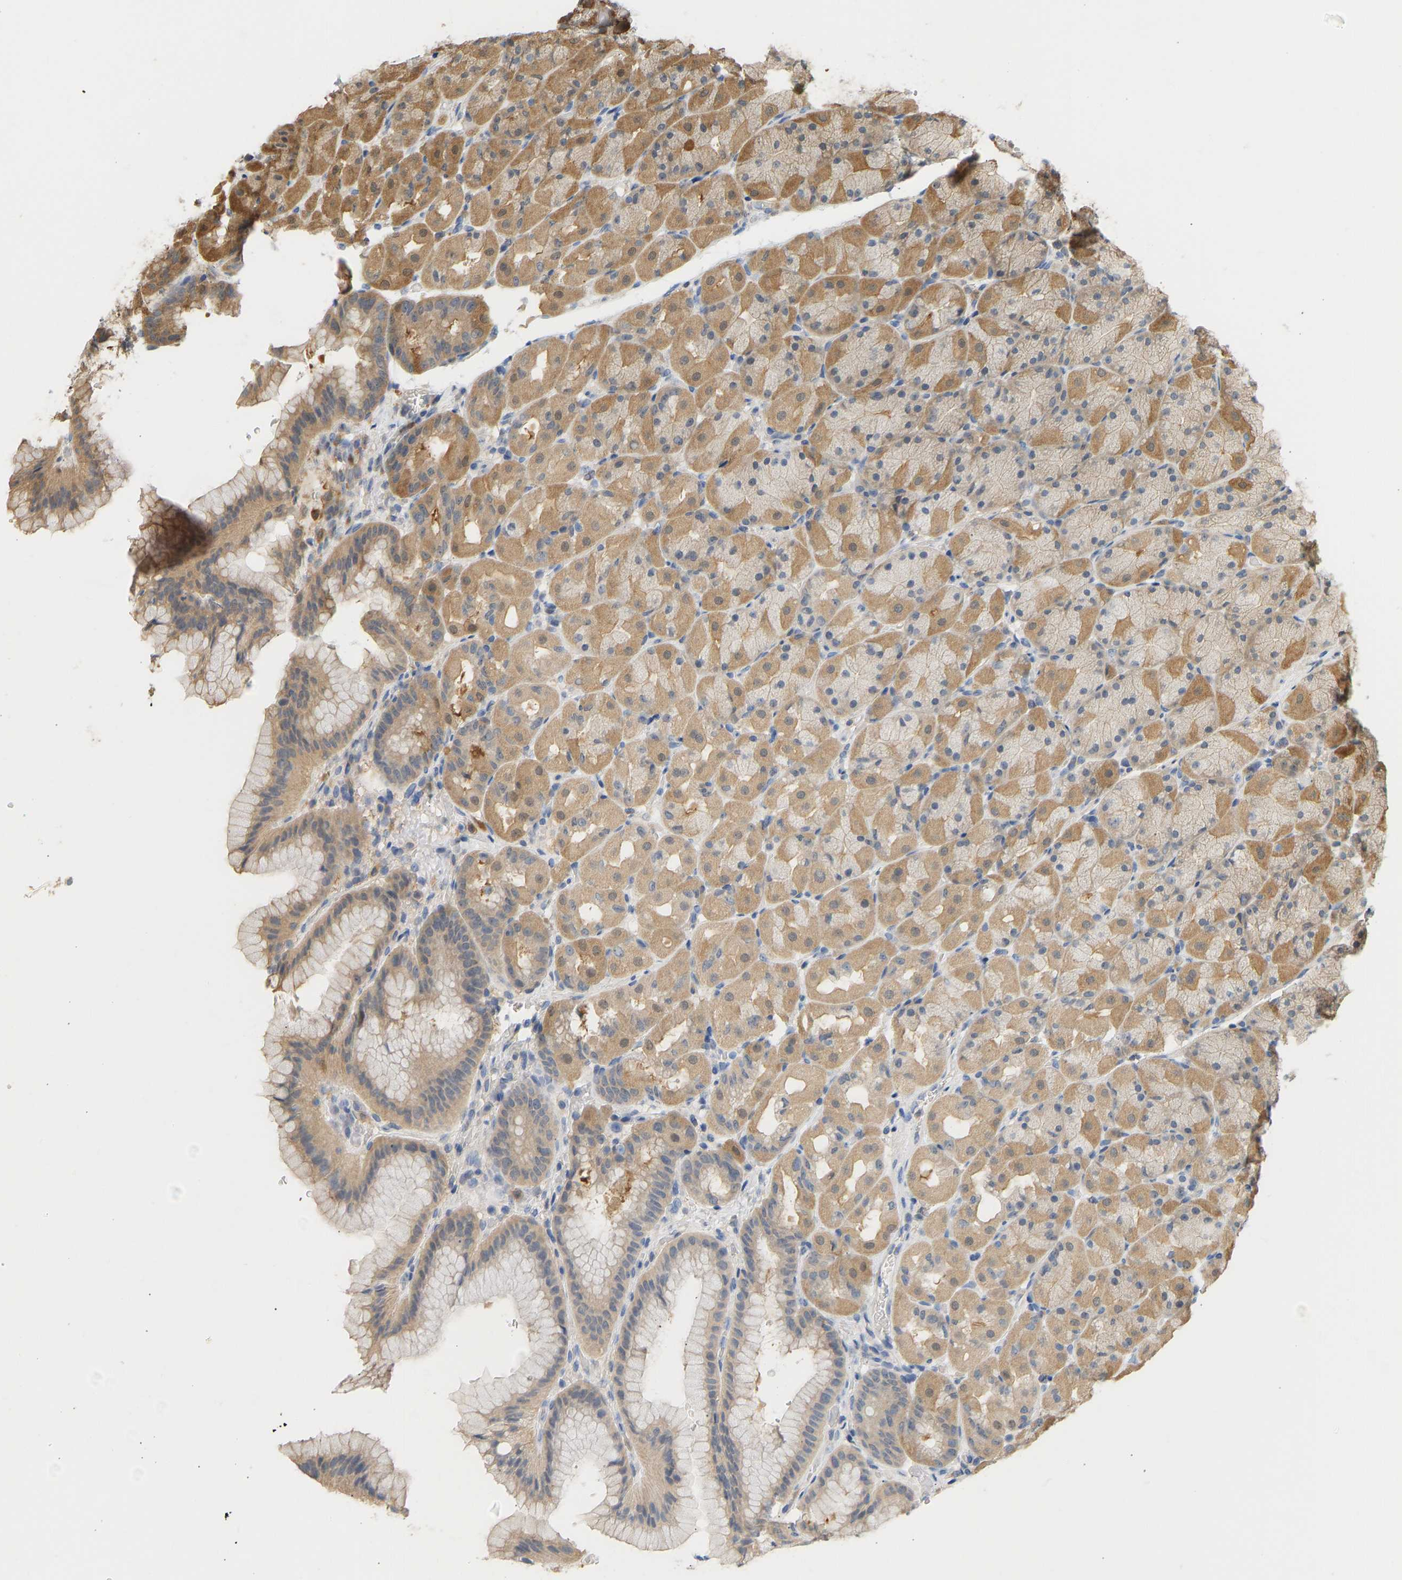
{"staining": {"intensity": "moderate", "quantity": "25%-75%", "location": "cytoplasmic/membranous"}, "tissue": "stomach", "cell_type": "Glandular cells", "image_type": "normal", "snomed": [{"axis": "morphology", "description": "Normal tissue, NOS"}, {"axis": "morphology", "description": "Carcinoid, malignant, NOS"}, {"axis": "topography", "description": "Stomach, upper"}], "caption": "Stomach stained for a protein displays moderate cytoplasmic/membranous positivity in glandular cells. Nuclei are stained in blue.", "gene": "ENO1", "patient": {"sex": "male", "age": 39}}